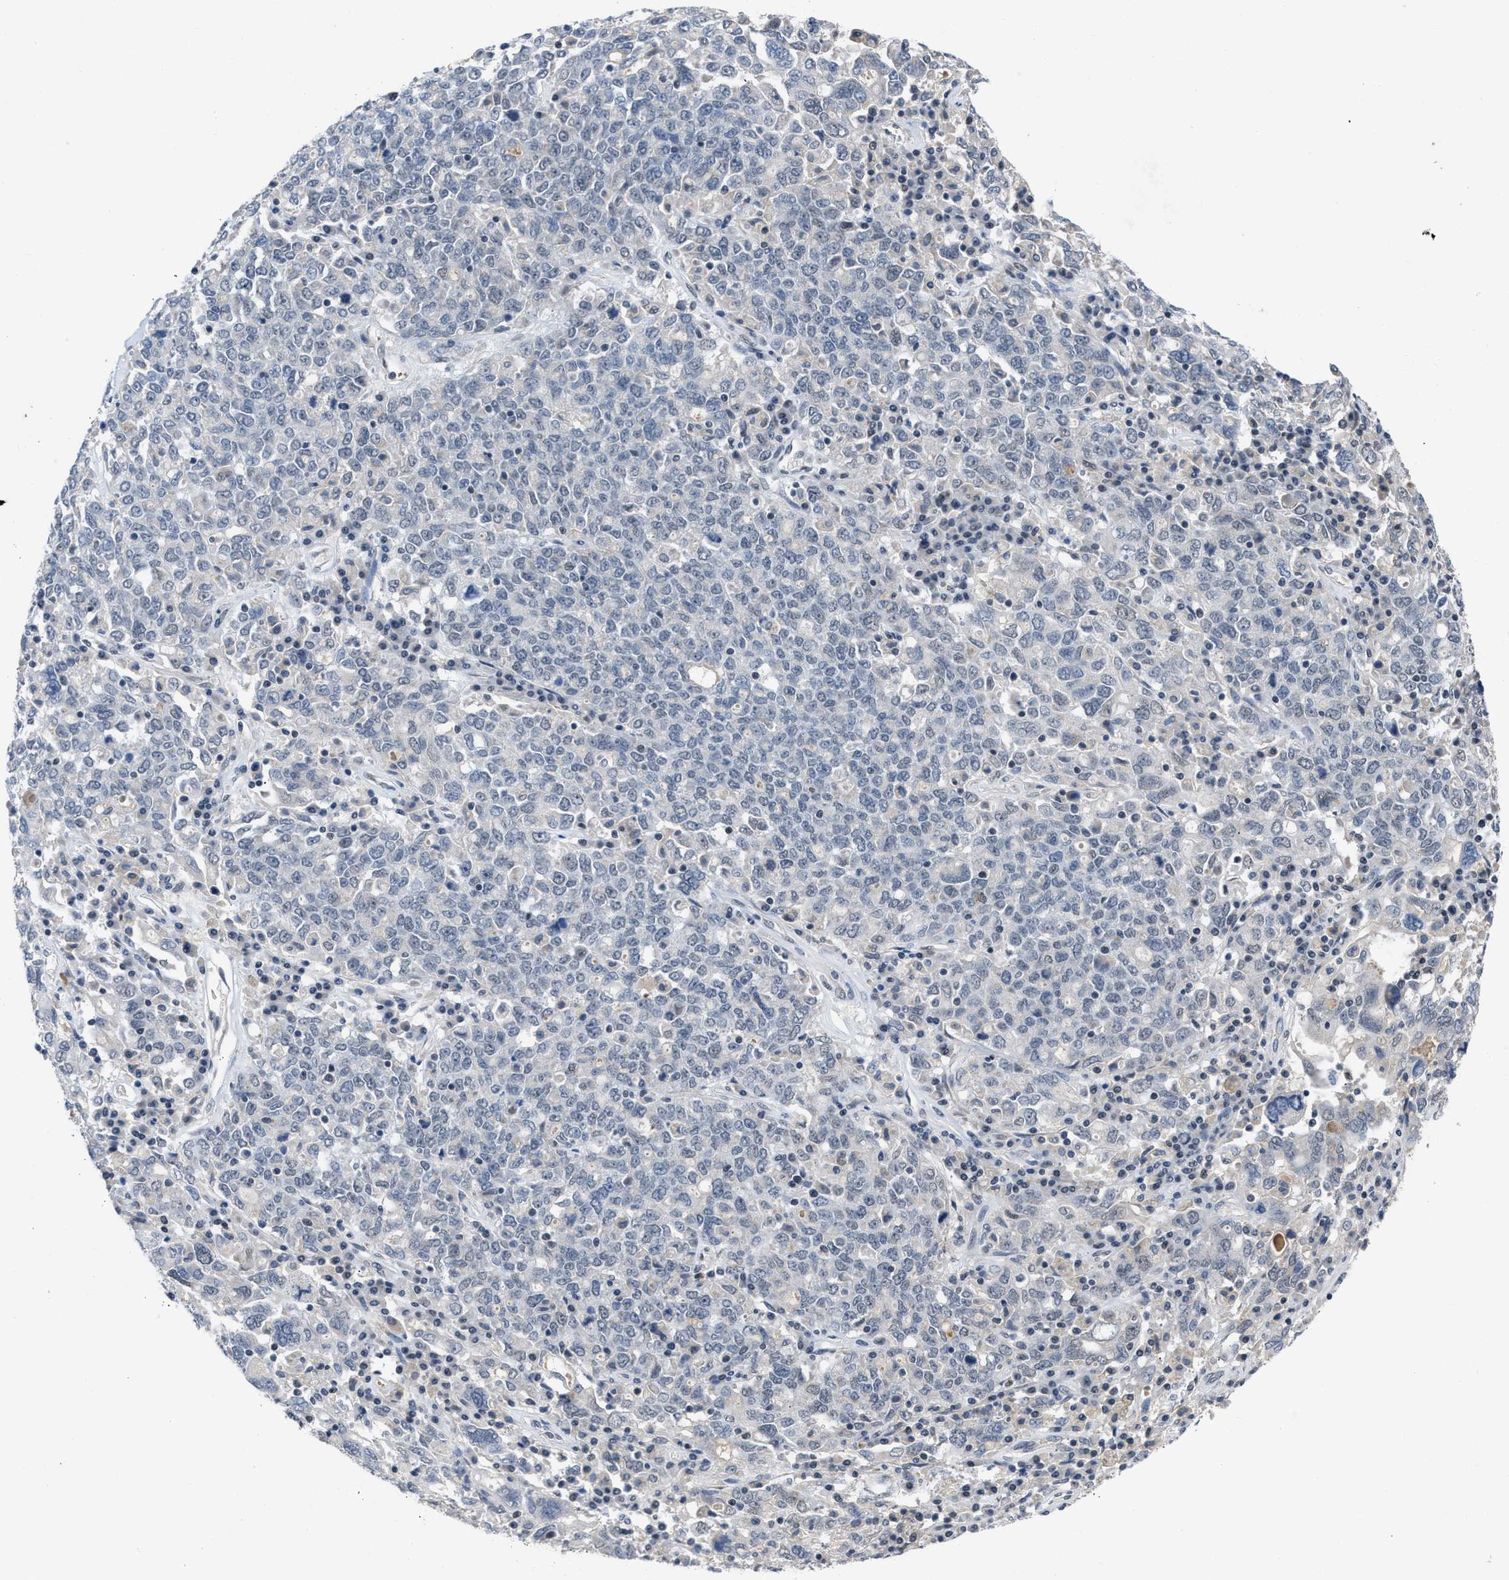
{"staining": {"intensity": "negative", "quantity": "none", "location": "none"}, "tissue": "ovarian cancer", "cell_type": "Tumor cells", "image_type": "cancer", "snomed": [{"axis": "morphology", "description": "Carcinoma, endometroid"}, {"axis": "topography", "description": "Ovary"}], "caption": "DAB (3,3'-diaminobenzidine) immunohistochemical staining of human endometroid carcinoma (ovarian) exhibits no significant positivity in tumor cells. (IHC, brightfield microscopy, high magnification).", "gene": "TERF2IP", "patient": {"sex": "female", "age": 62}}